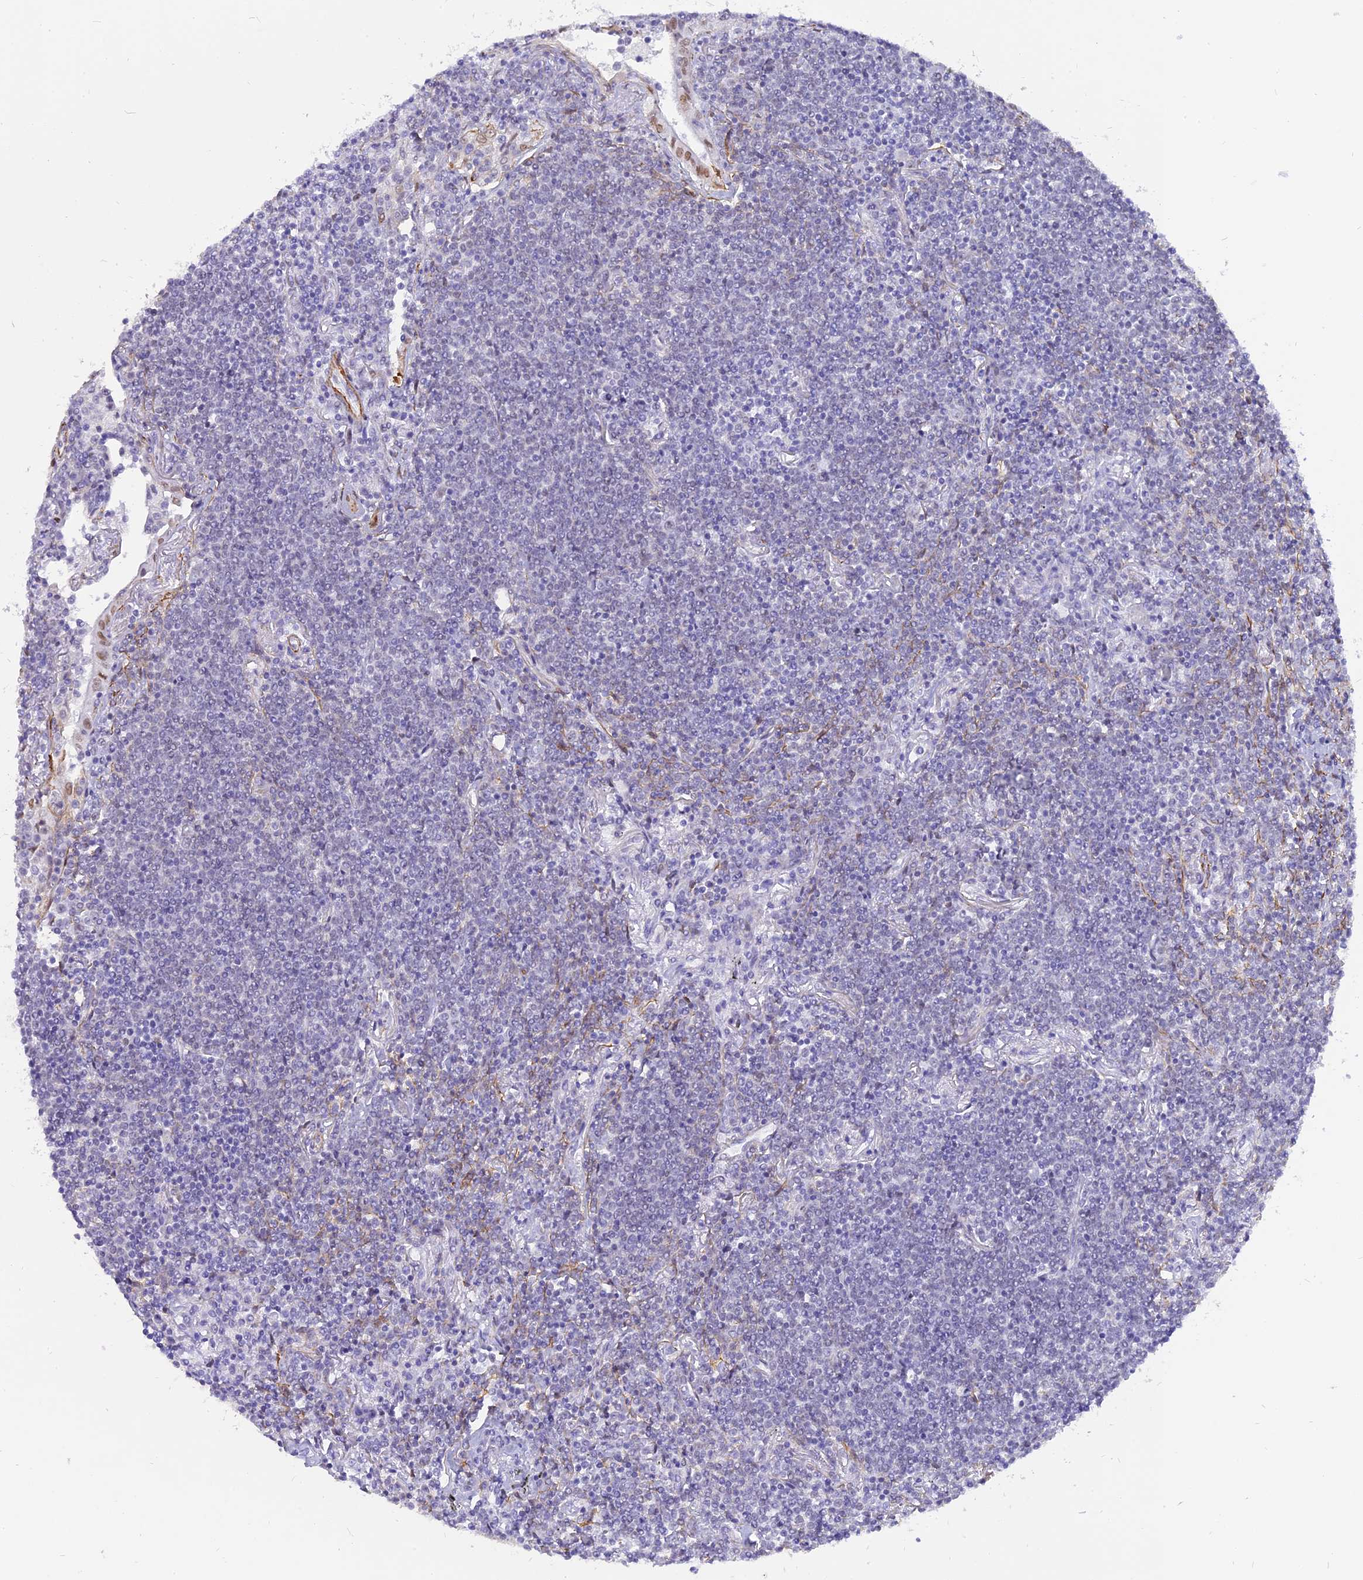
{"staining": {"intensity": "negative", "quantity": "none", "location": "none"}, "tissue": "lymphoma", "cell_type": "Tumor cells", "image_type": "cancer", "snomed": [{"axis": "morphology", "description": "Malignant lymphoma, non-Hodgkin's type, Low grade"}, {"axis": "topography", "description": "Lung"}], "caption": "Tumor cells are negative for brown protein staining in lymphoma.", "gene": "CENPV", "patient": {"sex": "female", "age": 71}}